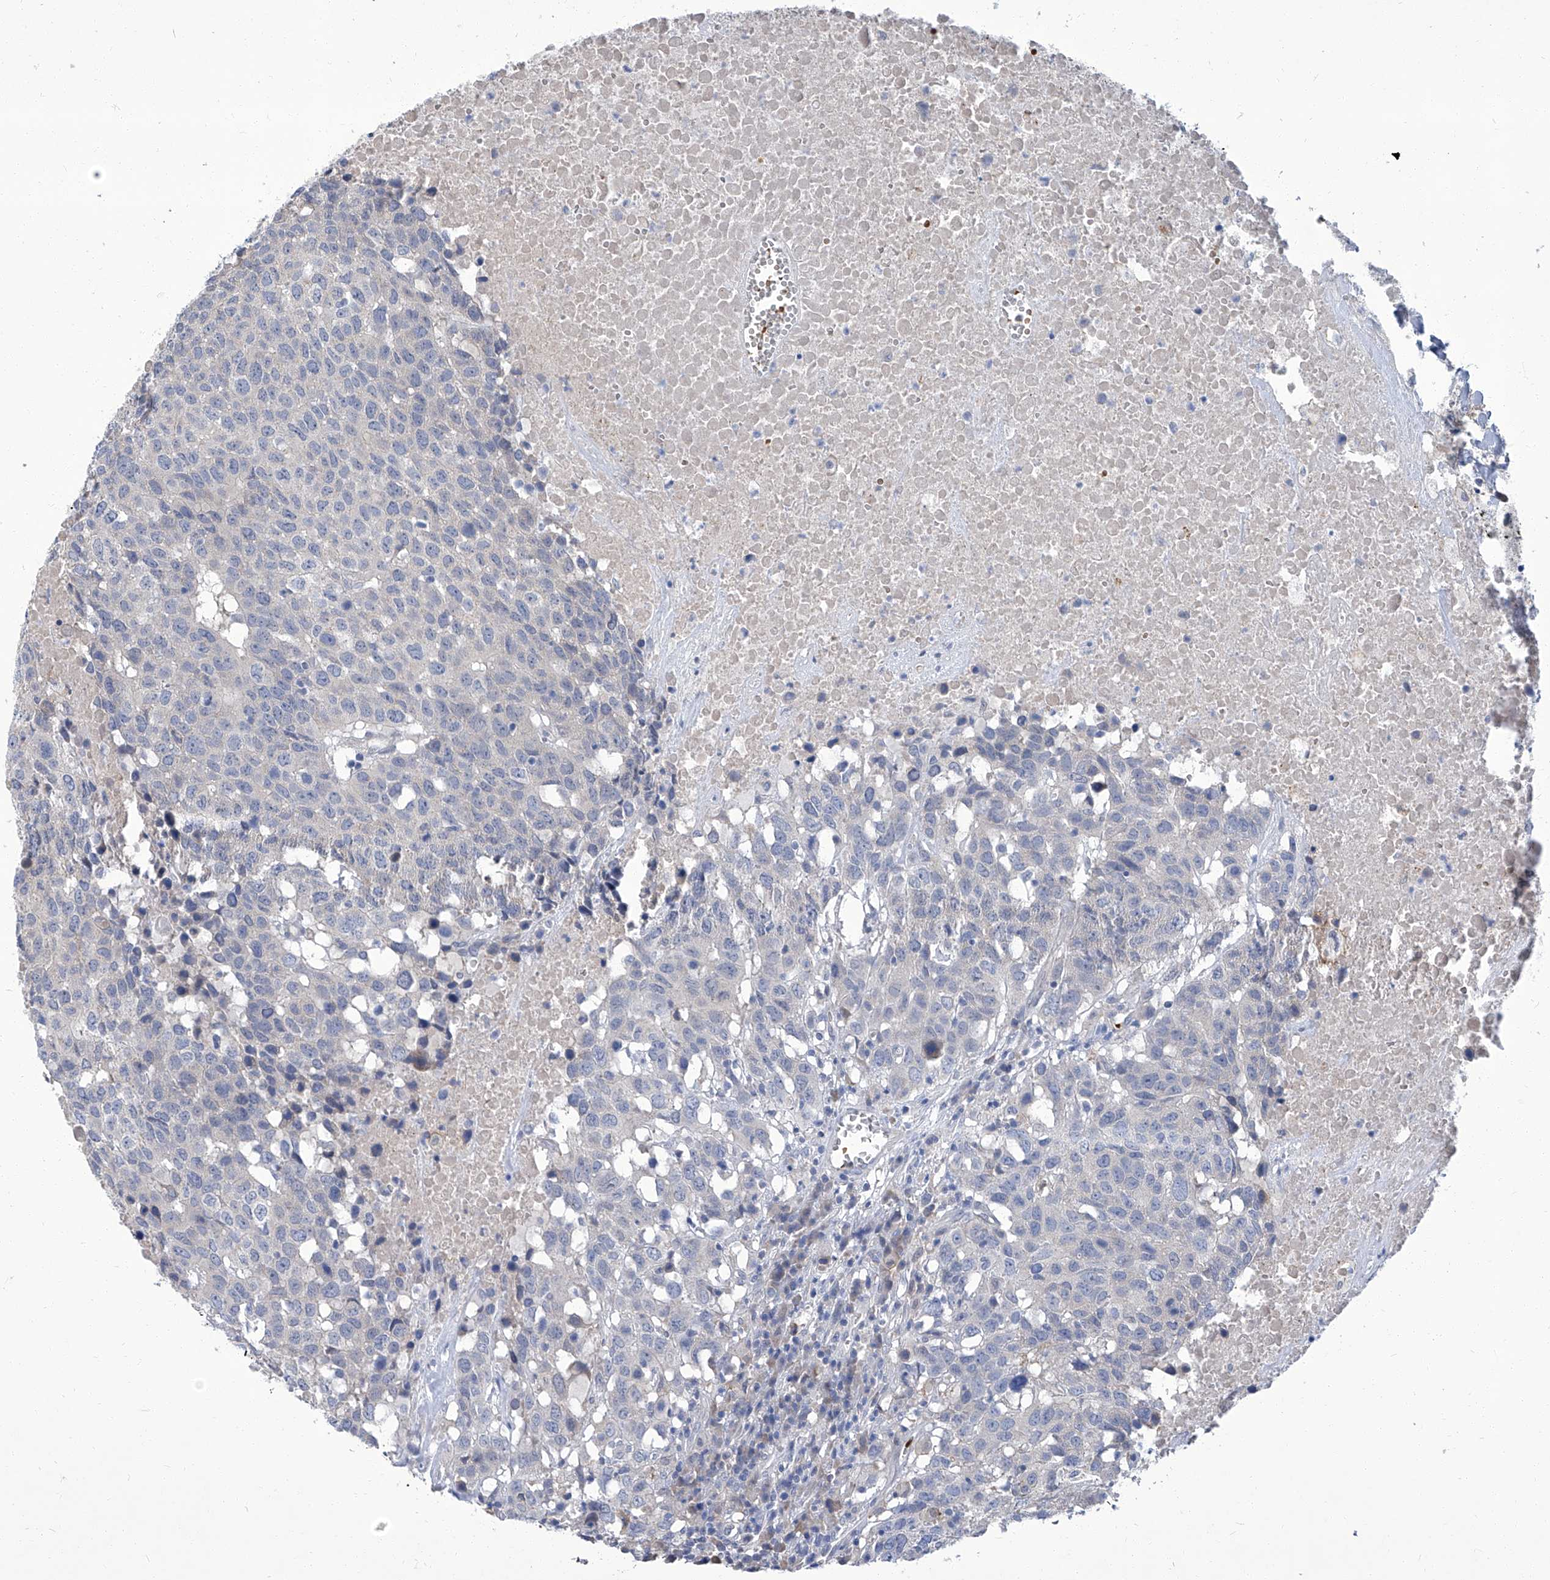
{"staining": {"intensity": "negative", "quantity": "none", "location": "none"}, "tissue": "head and neck cancer", "cell_type": "Tumor cells", "image_type": "cancer", "snomed": [{"axis": "morphology", "description": "Squamous cell carcinoma, NOS"}, {"axis": "topography", "description": "Head-Neck"}], "caption": "Tumor cells are negative for protein expression in human head and neck cancer (squamous cell carcinoma).", "gene": "PARD3", "patient": {"sex": "male", "age": 66}}